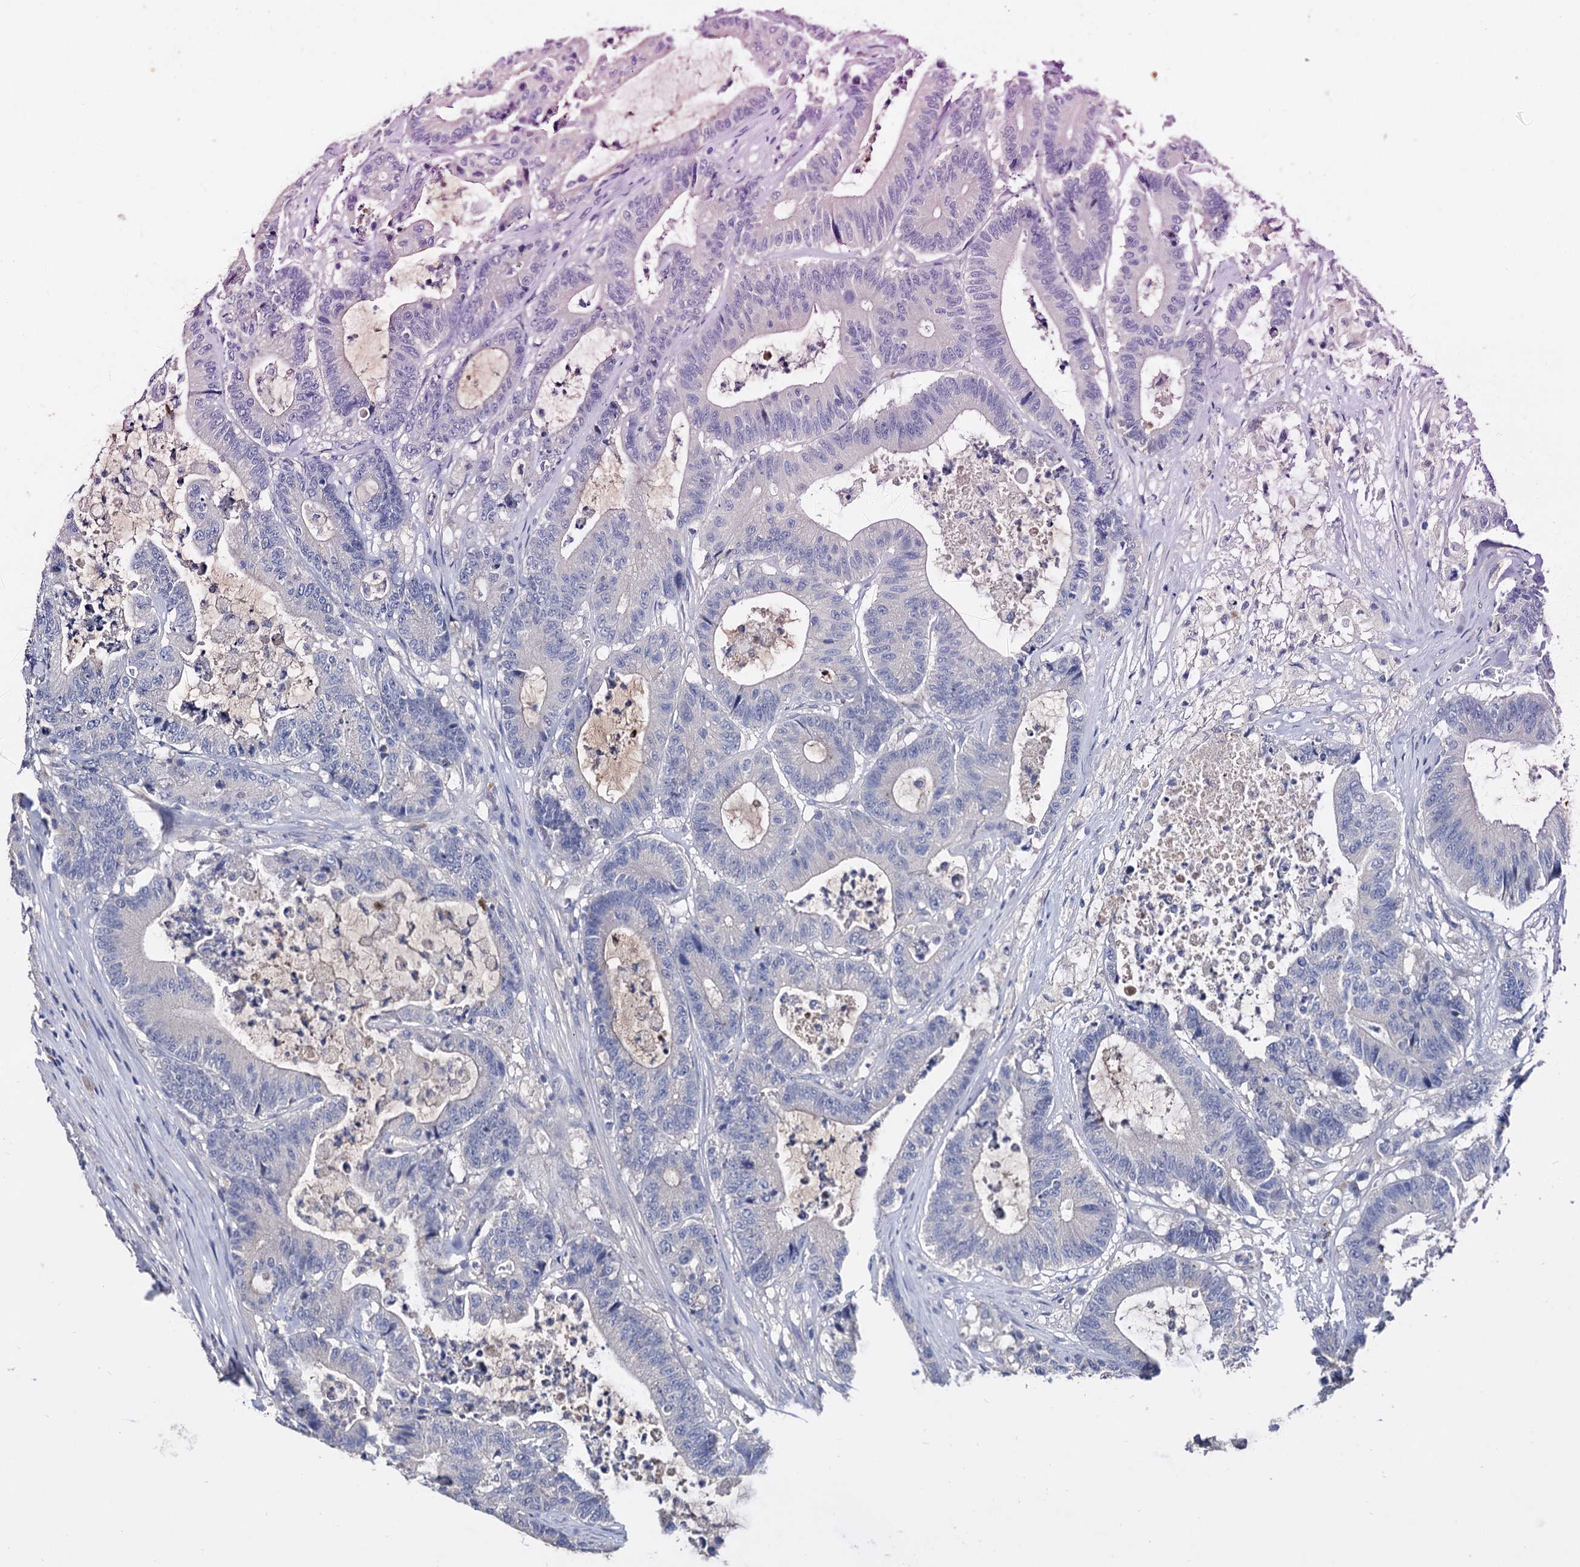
{"staining": {"intensity": "negative", "quantity": "none", "location": "none"}, "tissue": "colorectal cancer", "cell_type": "Tumor cells", "image_type": "cancer", "snomed": [{"axis": "morphology", "description": "Adenocarcinoma, NOS"}, {"axis": "topography", "description": "Colon"}], "caption": "High power microscopy photomicrograph of an immunohistochemistry photomicrograph of colorectal cancer (adenocarcinoma), revealing no significant positivity in tumor cells. Brightfield microscopy of immunohistochemistry stained with DAB (3,3'-diaminobenzidine) (brown) and hematoxylin (blue), captured at high magnification.", "gene": "NPAS4", "patient": {"sex": "female", "age": 84}}